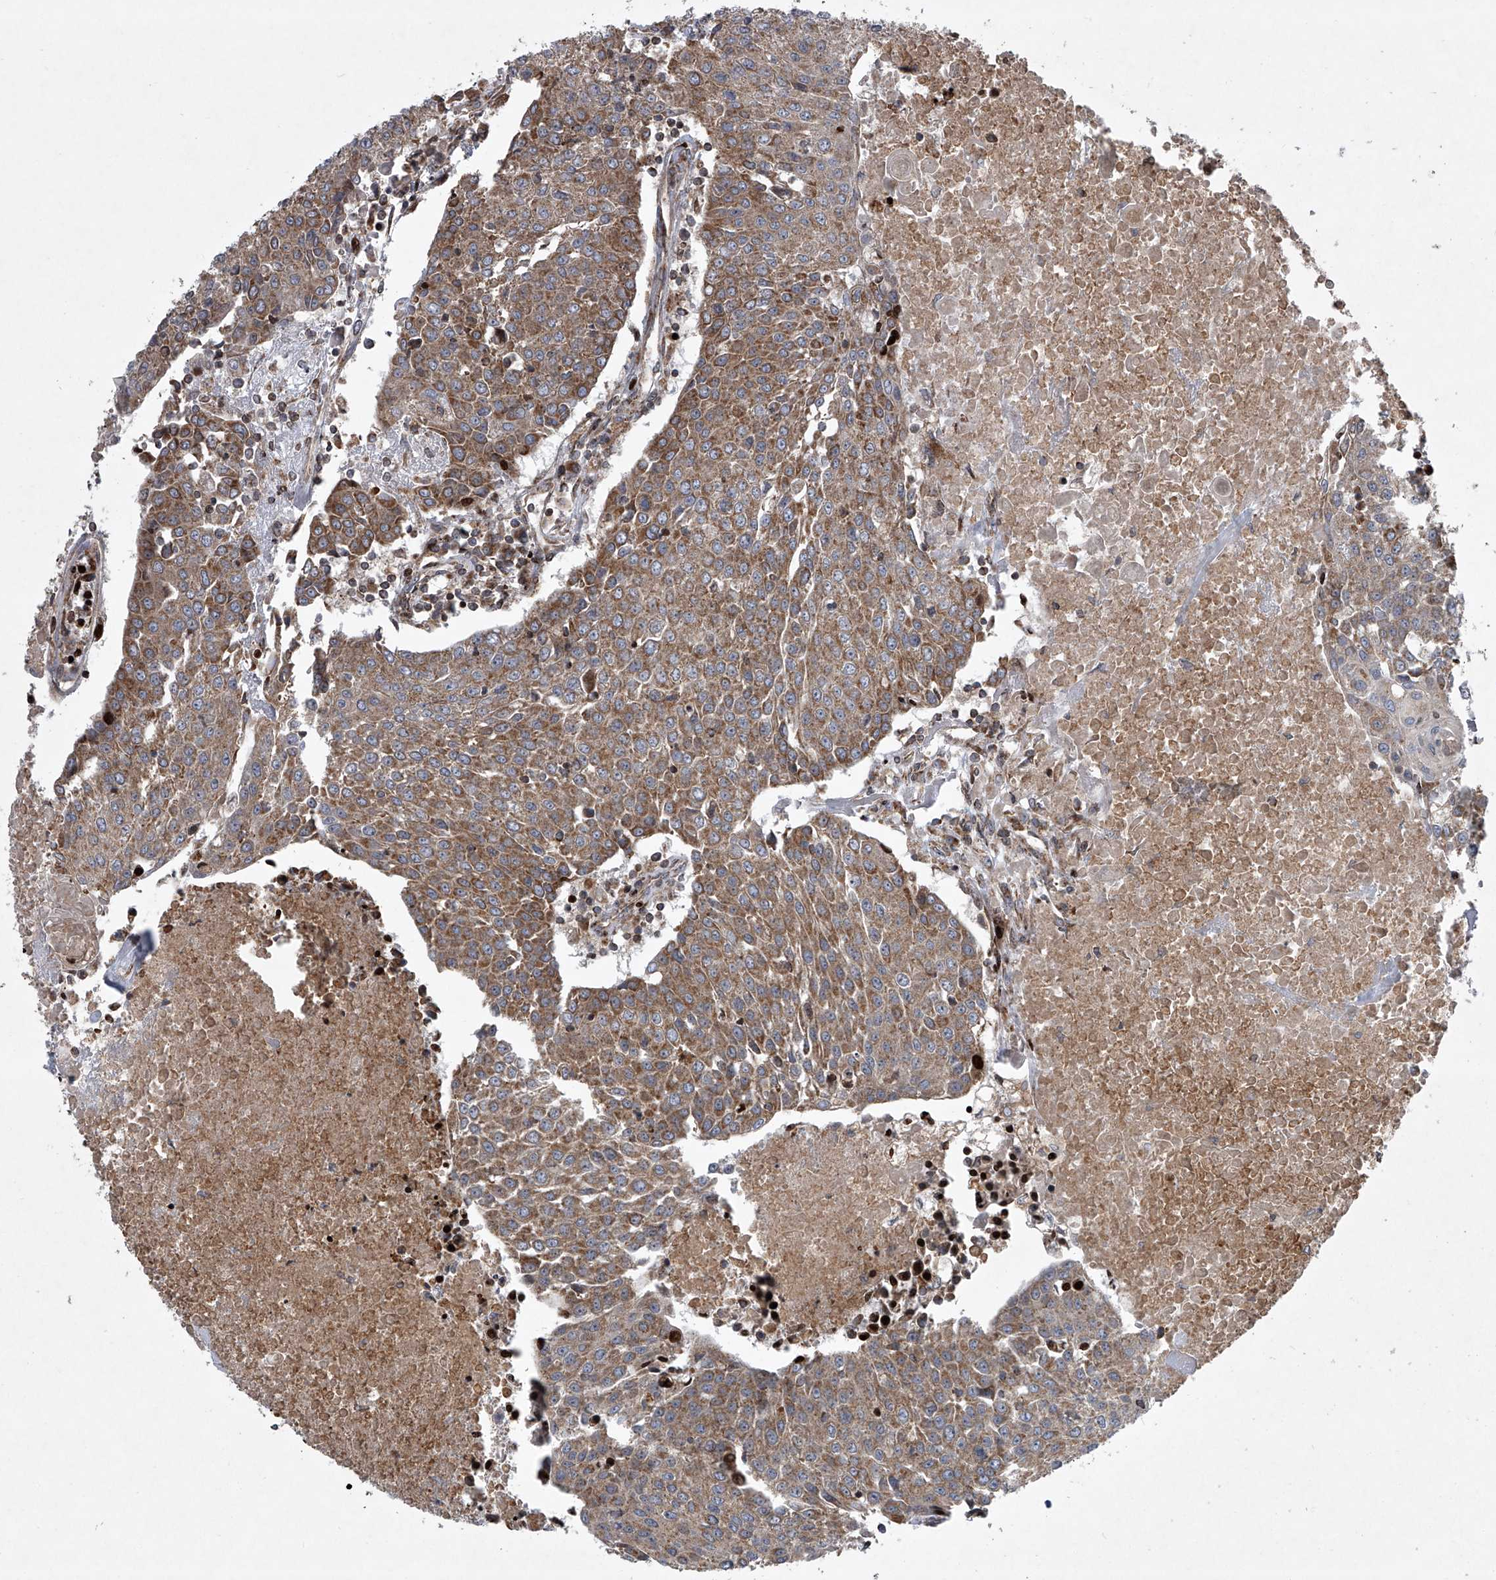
{"staining": {"intensity": "moderate", "quantity": ">75%", "location": "cytoplasmic/membranous"}, "tissue": "urothelial cancer", "cell_type": "Tumor cells", "image_type": "cancer", "snomed": [{"axis": "morphology", "description": "Urothelial carcinoma, High grade"}, {"axis": "topography", "description": "Urinary bladder"}], "caption": "Immunohistochemistry (IHC) image of neoplastic tissue: human urothelial cancer stained using IHC shows medium levels of moderate protein expression localized specifically in the cytoplasmic/membranous of tumor cells, appearing as a cytoplasmic/membranous brown color.", "gene": "STRADA", "patient": {"sex": "female", "age": 85}}